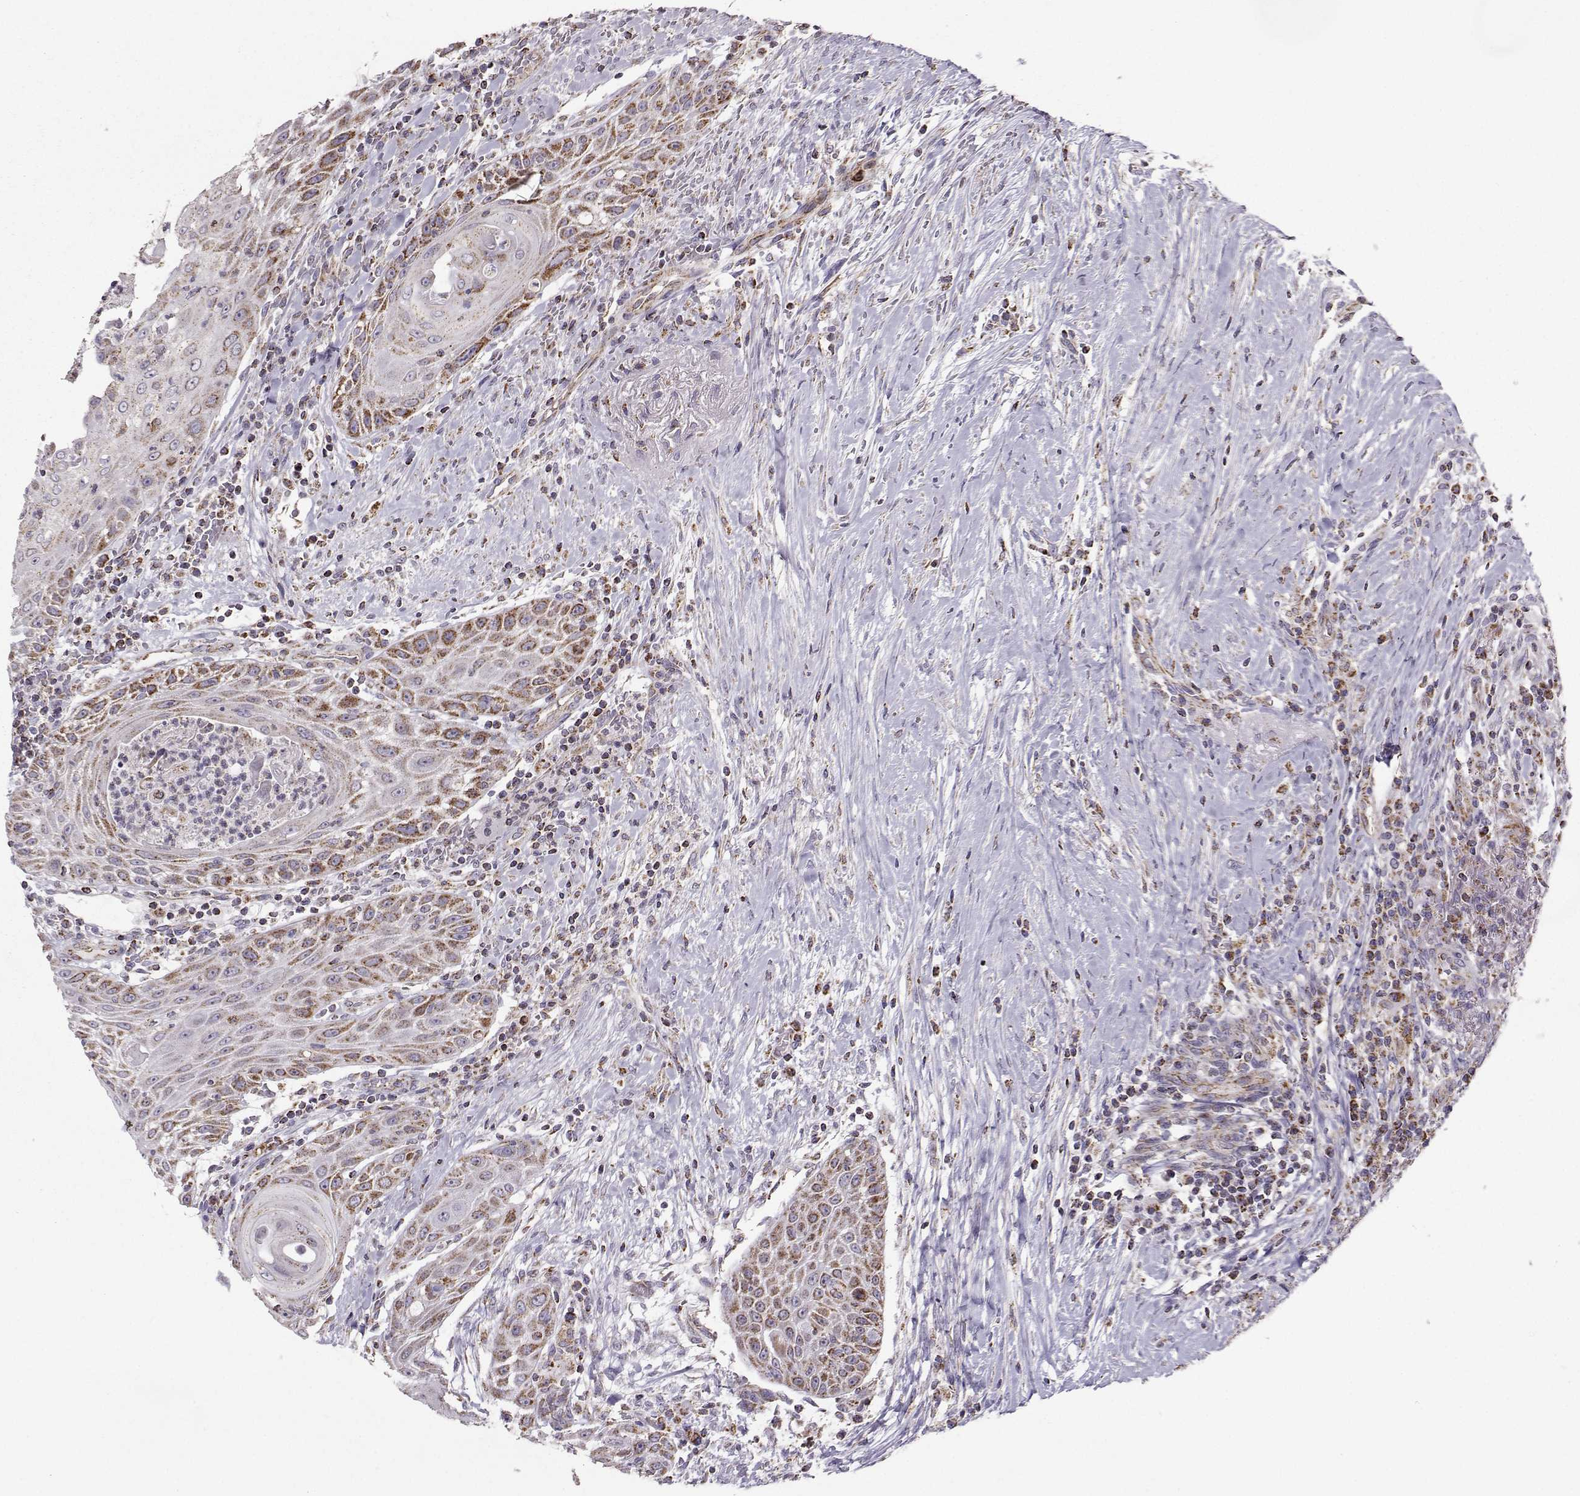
{"staining": {"intensity": "strong", "quantity": ">75%", "location": "cytoplasmic/membranous"}, "tissue": "head and neck cancer", "cell_type": "Tumor cells", "image_type": "cancer", "snomed": [{"axis": "morphology", "description": "Squamous cell carcinoma, NOS"}, {"axis": "topography", "description": "Head-Neck"}], "caption": "There is high levels of strong cytoplasmic/membranous expression in tumor cells of squamous cell carcinoma (head and neck), as demonstrated by immunohistochemical staining (brown color).", "gene": "NECAB3", "patient": {"sex": "male", "age": 69}}